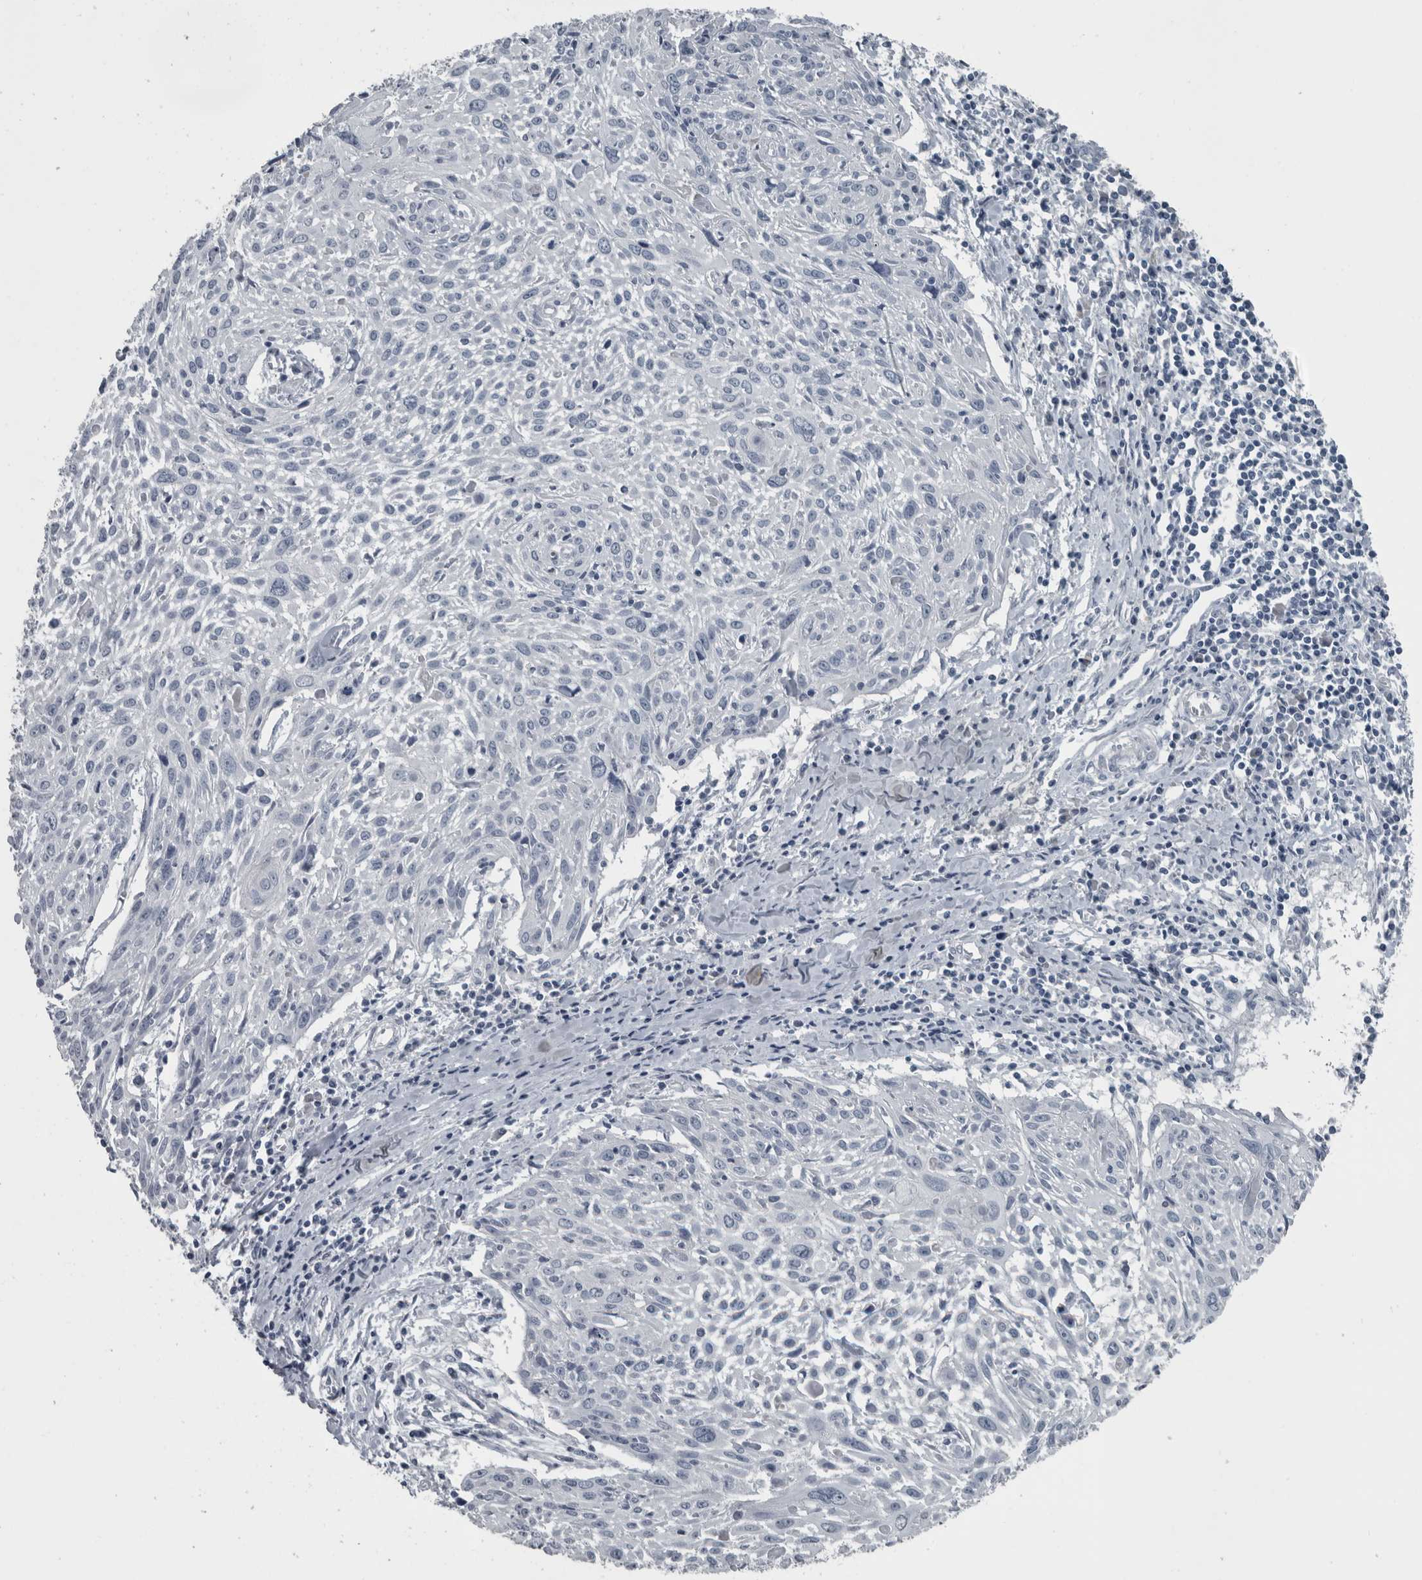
{"staining": {"intensity": "negative", "quantity": "none", "location": "none"}, "tissue": "cervical cancer", "cell_type": "Tumor cells", "image_type": "cancer", "snomed": [{"axis": "morphology", "description": "Squamous cell carcinoma, NOS"}, {"axis": "topography", "description": "Cervix"}], "caption": "IHC of human cervical cancer reveals no staining in tumor cells.", "gene": "KRT20", "patient": {"sex": "female", "age": 51}}